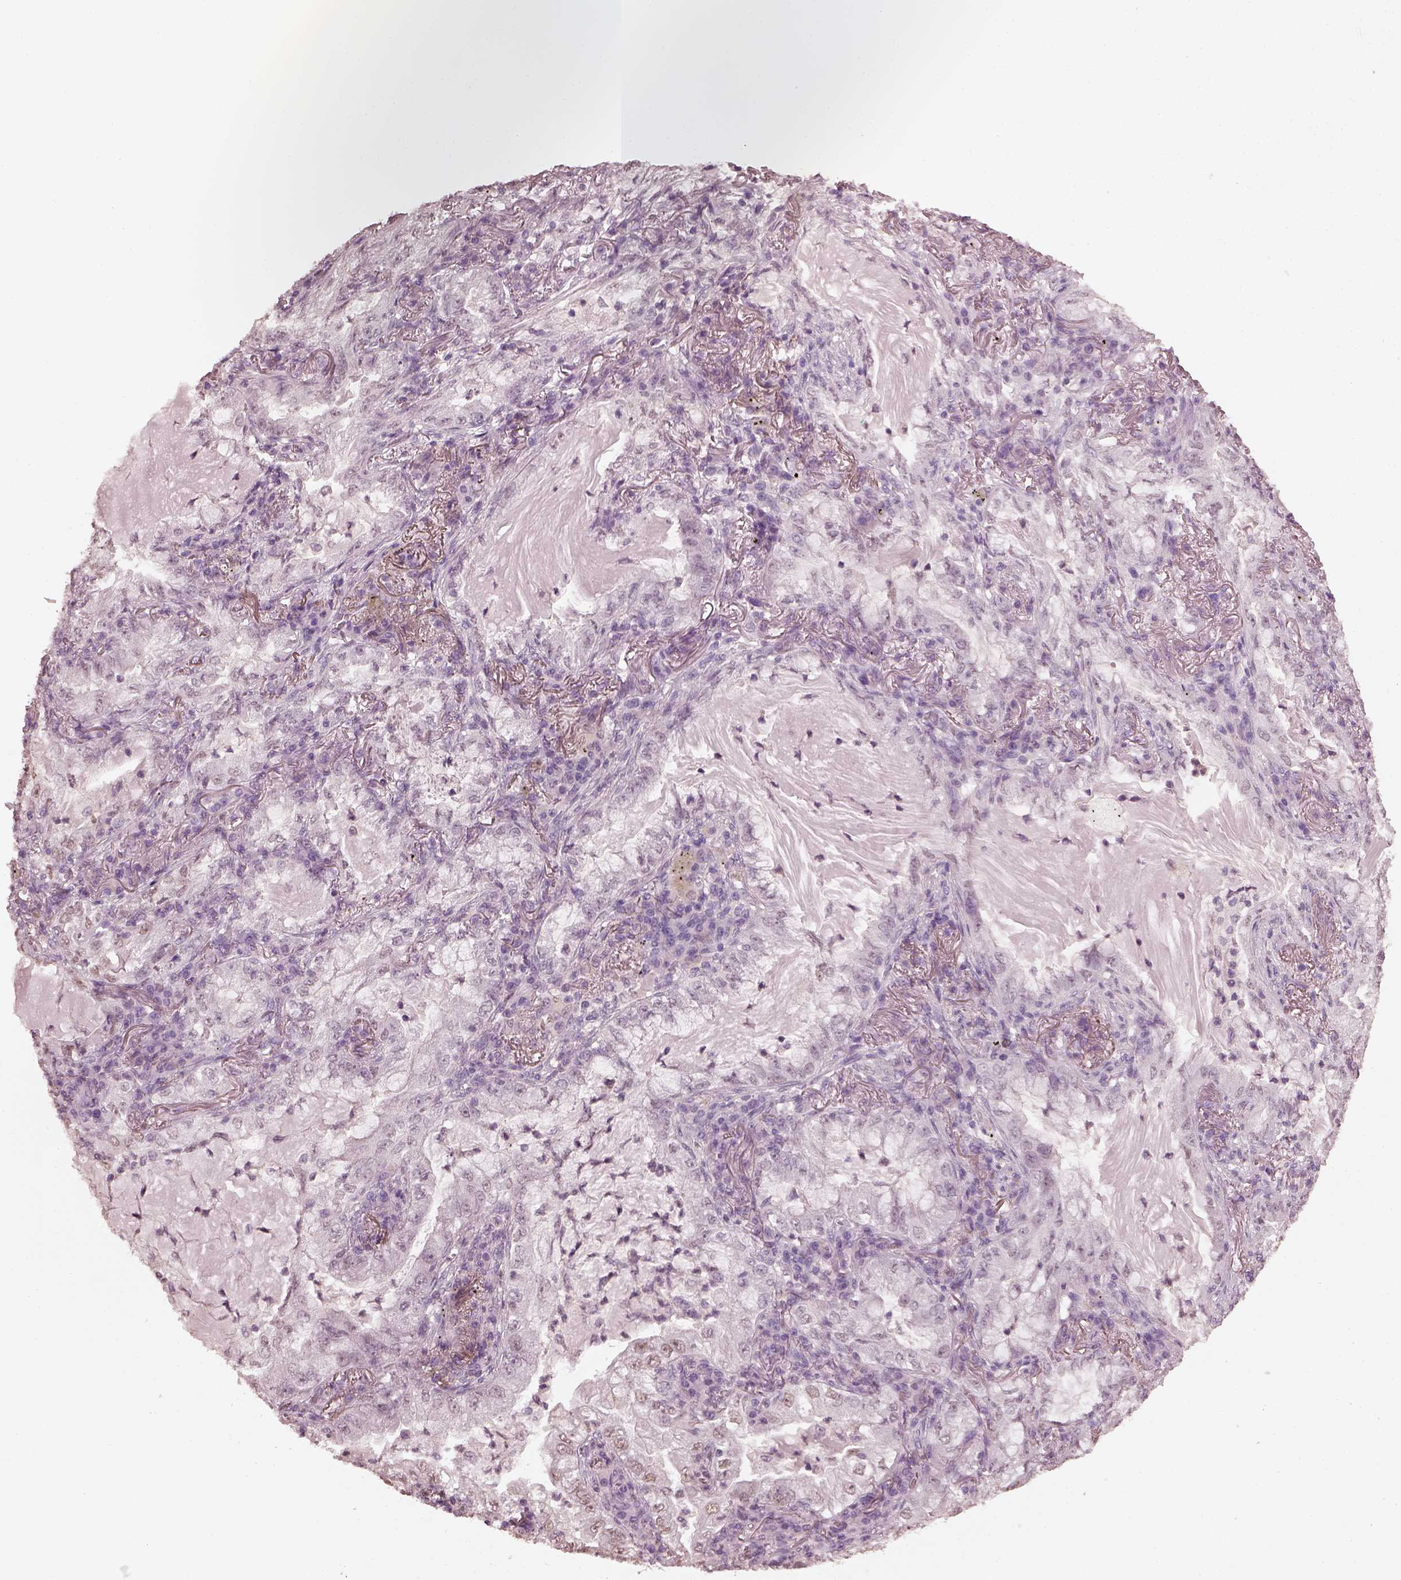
{"staining": {"intensity": "negative", "quantity": "none", "location": "none"}, "tissue": "lung cancer", "cell_type": "Tumor cells", "image_type": "cancer", "snomed": [{"axis": "morphology", "description": "Adenocarcinoma, NOS"}, {"axis": "topography", "description": "Lung"}], "caption": "There is no significant positivity in tumor cells of lung adenocarcinoma.", "gene": "TSKS", "patient": {"sex": "female", "age": 73}}